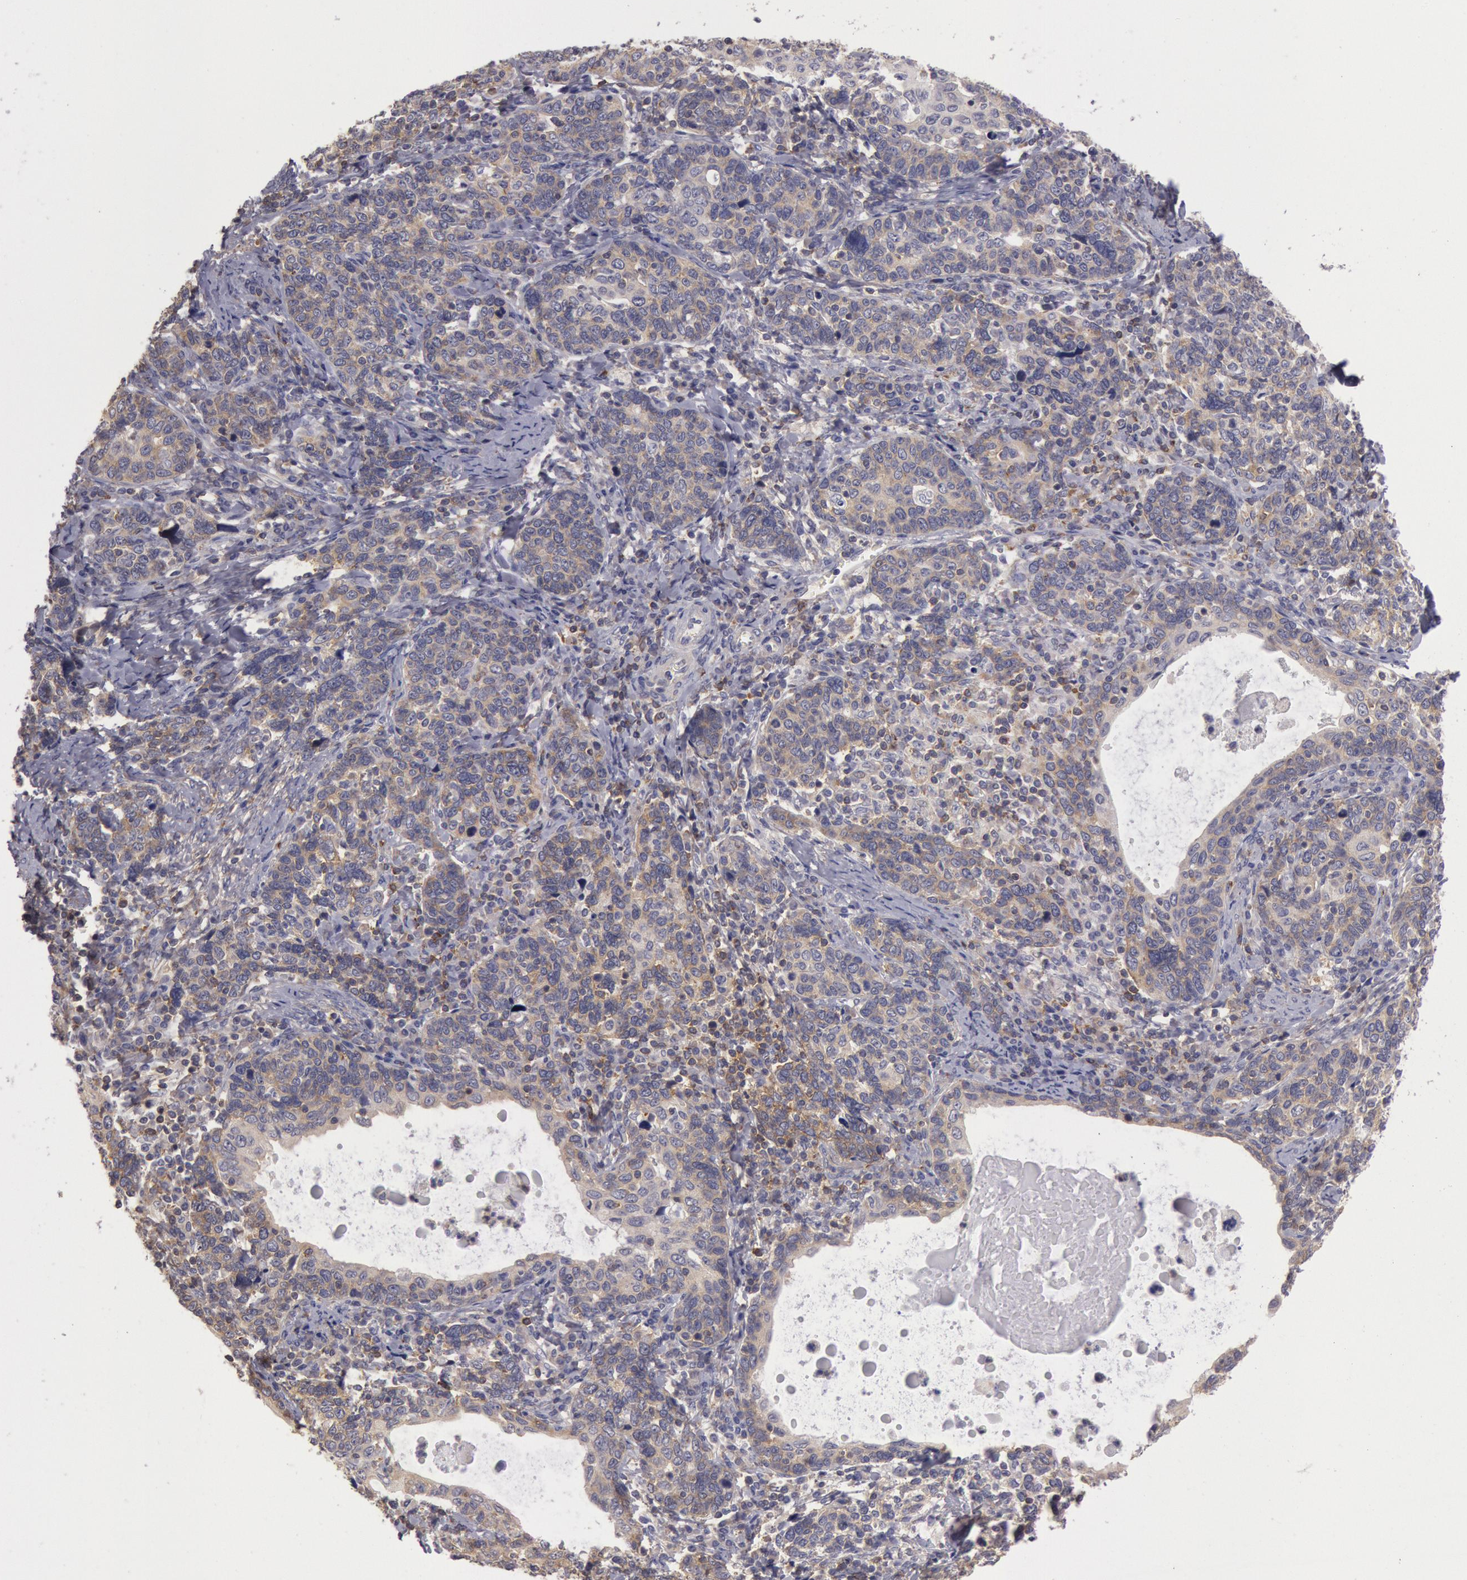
{"staining": {"intensity": "weak", "quantity": ">75%", "location": "cytoplasmic/membranous"}, "tissue": "cervical cancer", "cell_type": "Tumor cells", "image_type": "cancer", "snomed": [{"axis": "morphology", "description": "Squamous cell carcinoma, NOS"}, {"axis": "topography", "description": "Cervix"}], "caption": "High-magnification brightfield microscopy of cervical squamous cell carcinoma stained with DAB (3,3'-diaminobenzidine) (brown) and counterstained with hematoxylin (blue). tumor cells exhibit weak cytoplasmic/membranous positivity is seen in approximately>75% of cells. The protein is stained brown, and the nuclei are stained in blue (DAB (3,3'-diaminobenzidine) IHC with brightfield microscopy, high magnification).", "gene": "NMT2", "patient": {"sex": "female", "age": 41}}